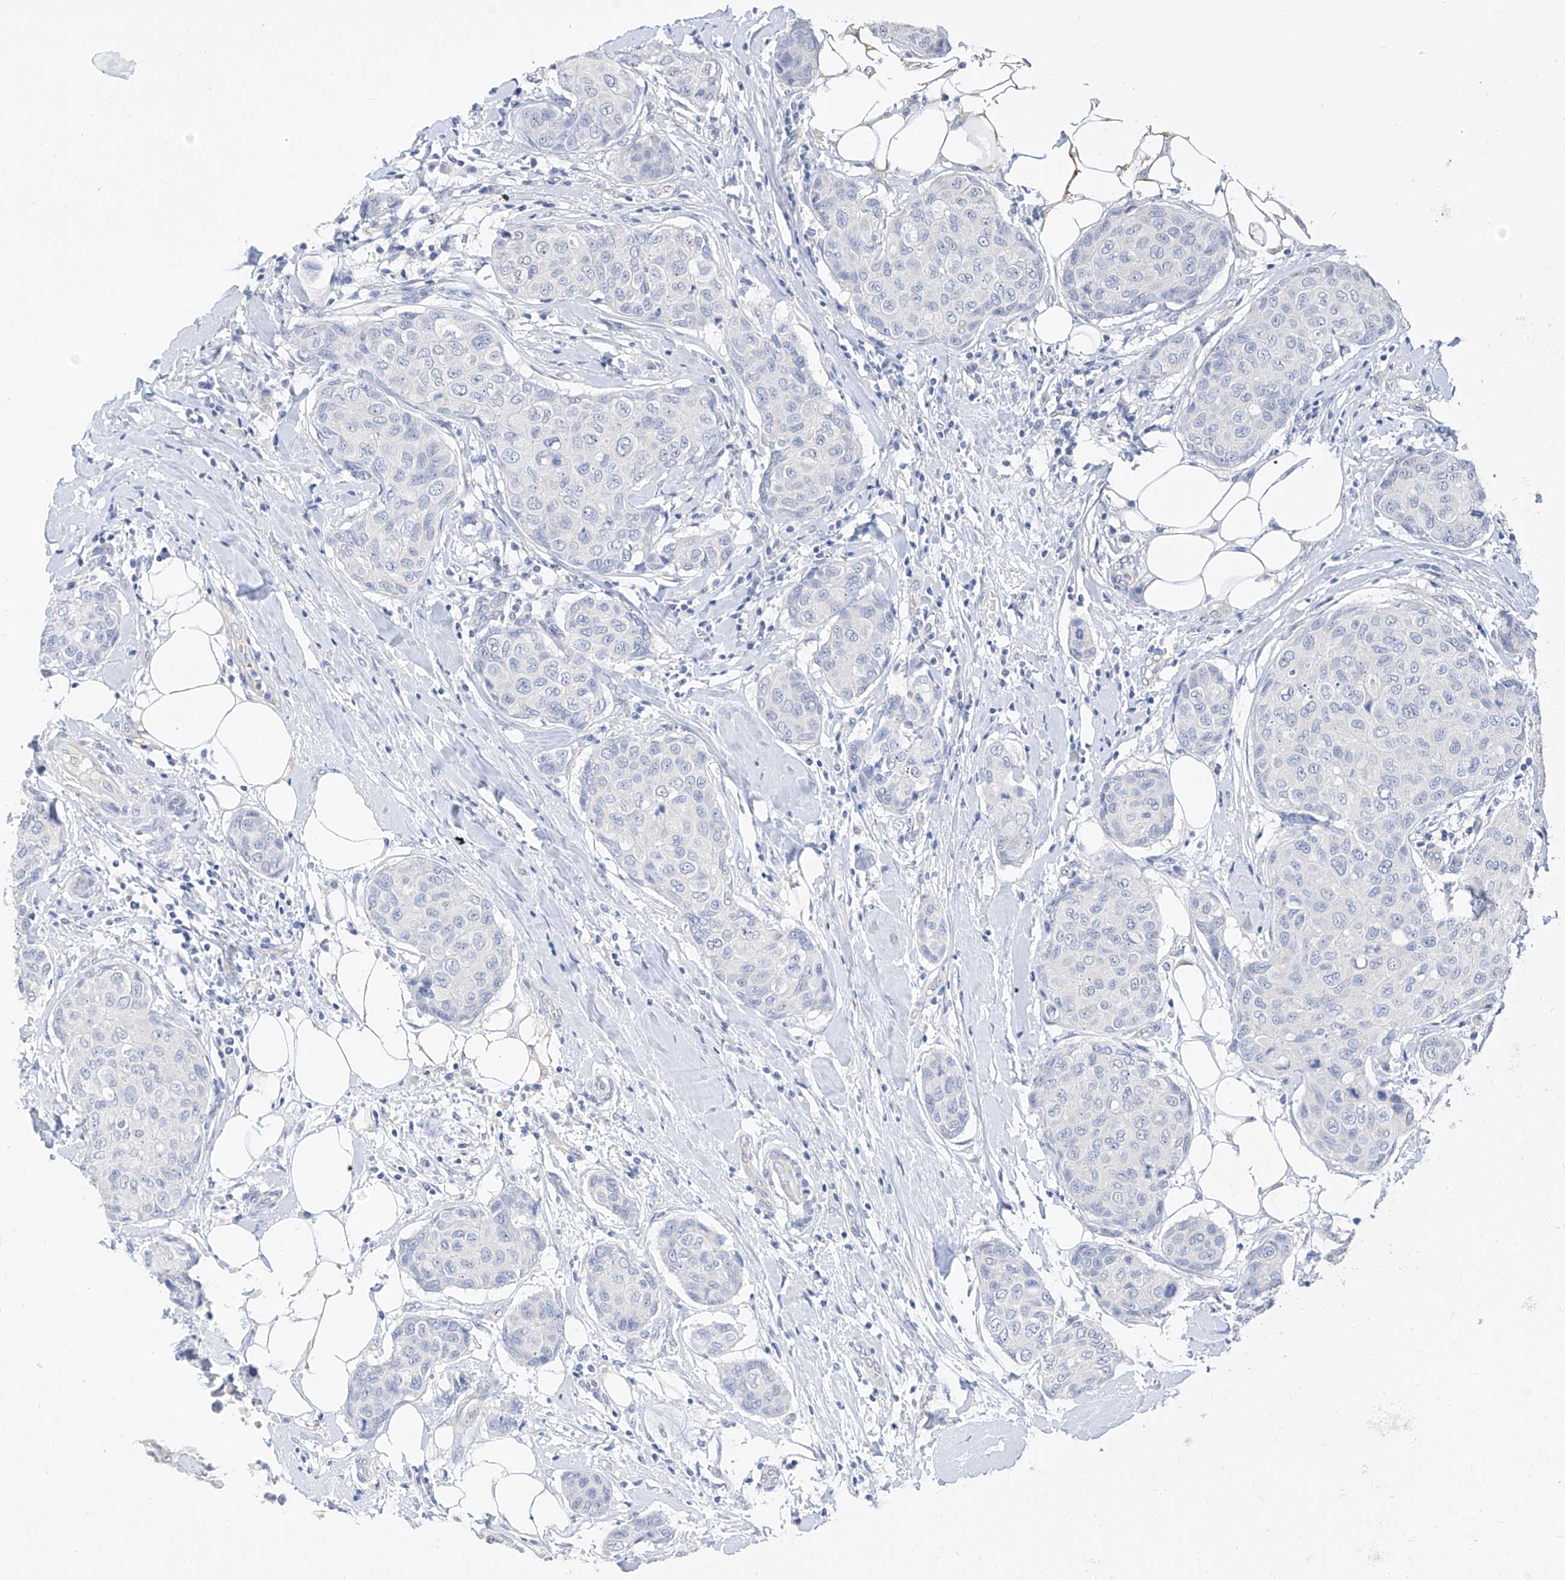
{"staining": {"intensity": "negative", "quantity": "none", "location": "none"}, "tissue": "breast cancer", "cell_type": "Tumor cells", "image_type": "cancer", "snomed": [{"axis": "morphology", "description": "Duct carcinoma"}, {"axis": "topography", "description": "Breast"}], "caption": "Immunohistochemistry (IHC) photomicrograph of human breast invasive ductal carcinoma stained for a protein (brown), which demonstrates no staining in tumor cells.", "gene": "ZZEF1", "patient": {"sex": "female", "age": 80}}